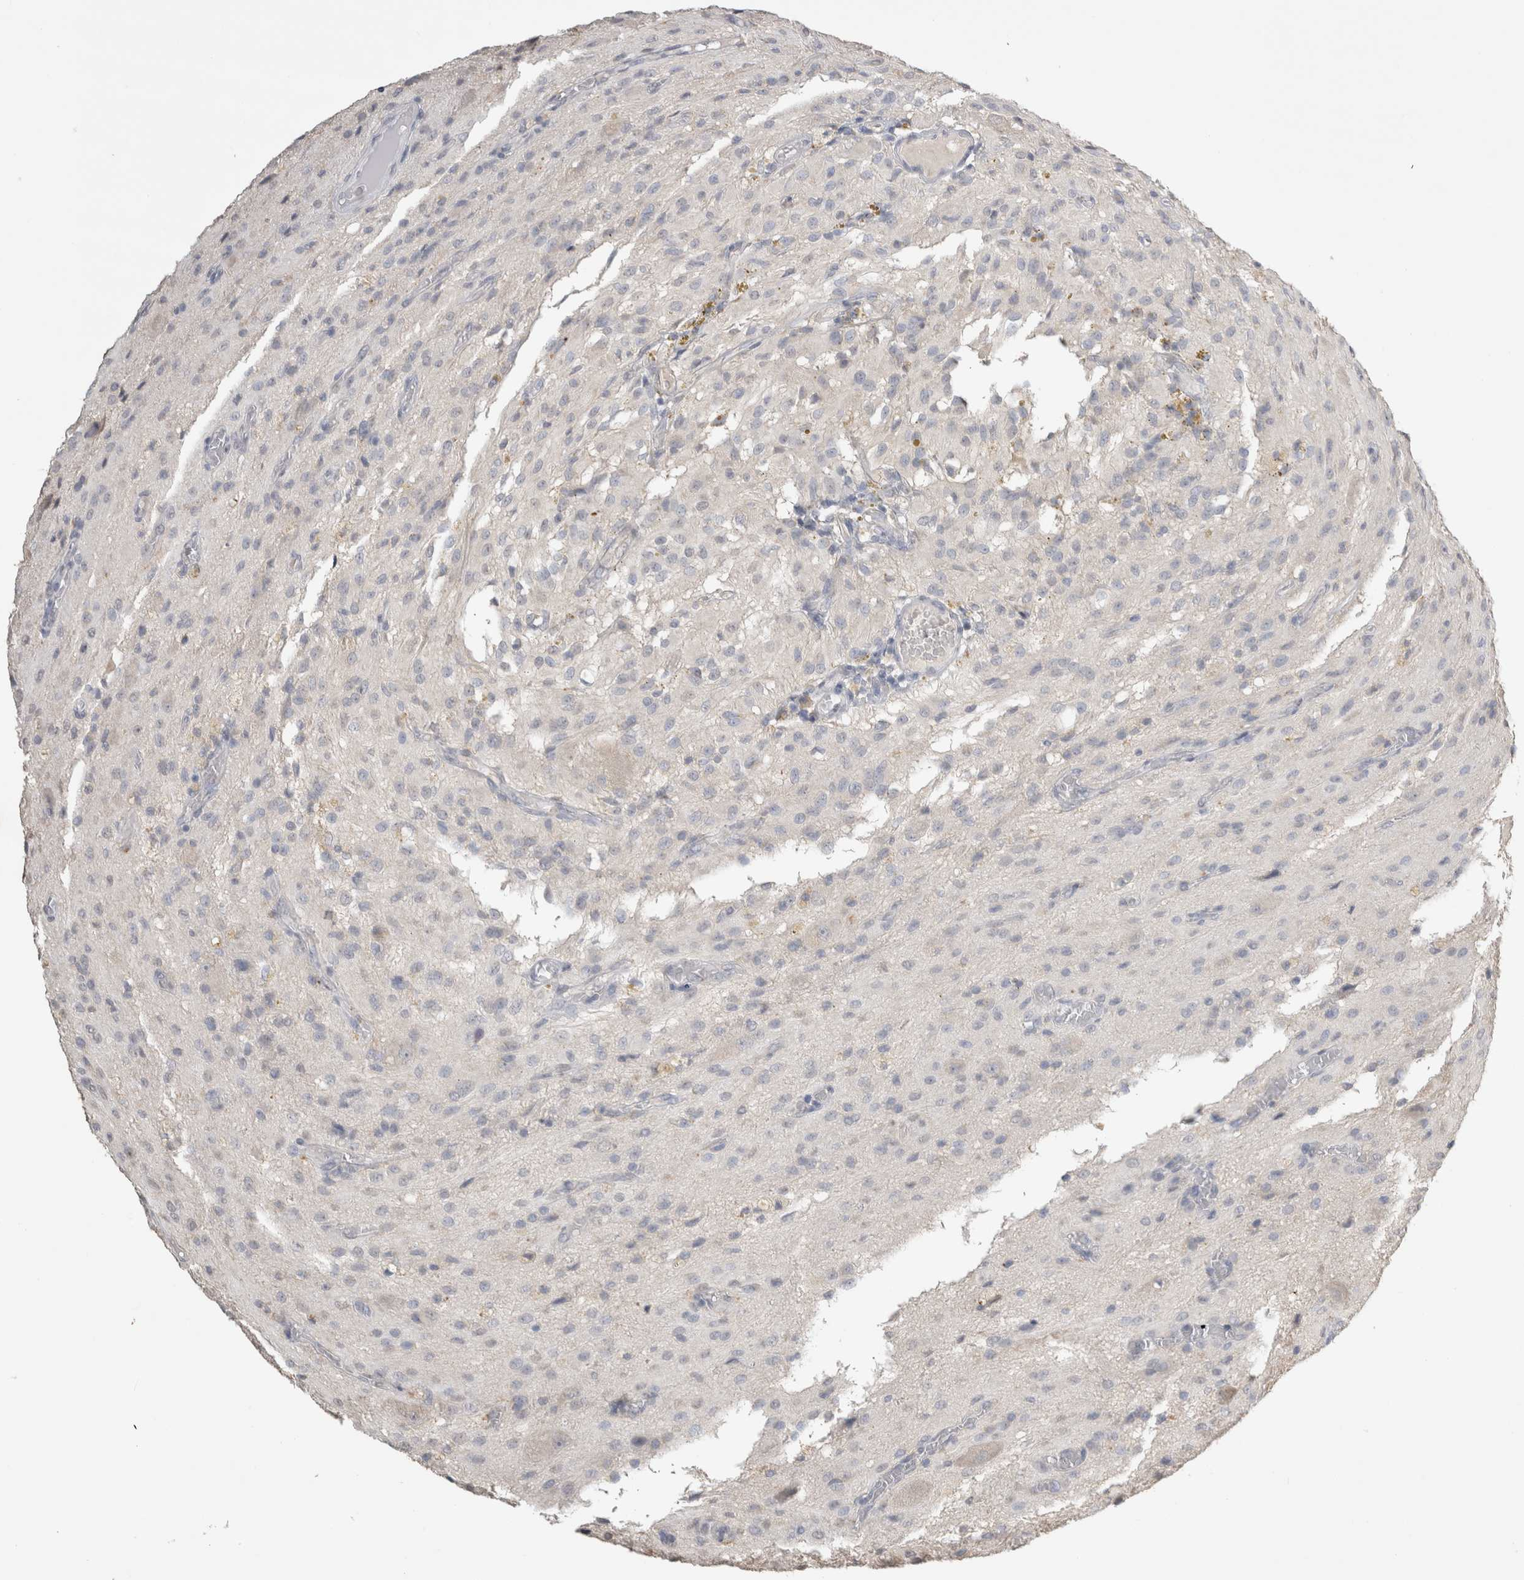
{"staining": {"intensity": "negative", "quantity": "none", "location": "none"}, "tissue": "glioma", "cell_type": "Tumor cells", "image_type": "cancer", "snomed": [{"axis": "morphology", "description": "Glioma, malignant, High grade"}, {"axis": "topography", "description": "Brain"}], "caption": "Tumor cells are negative for brown protein staining in malignant glioma (high-grade). (Brightfield microscopy of DAB immunohistochemistry (IHC) at high magnification).", "gene": "NAALADL2", "patient": {"sex": "female", "age": 59}}